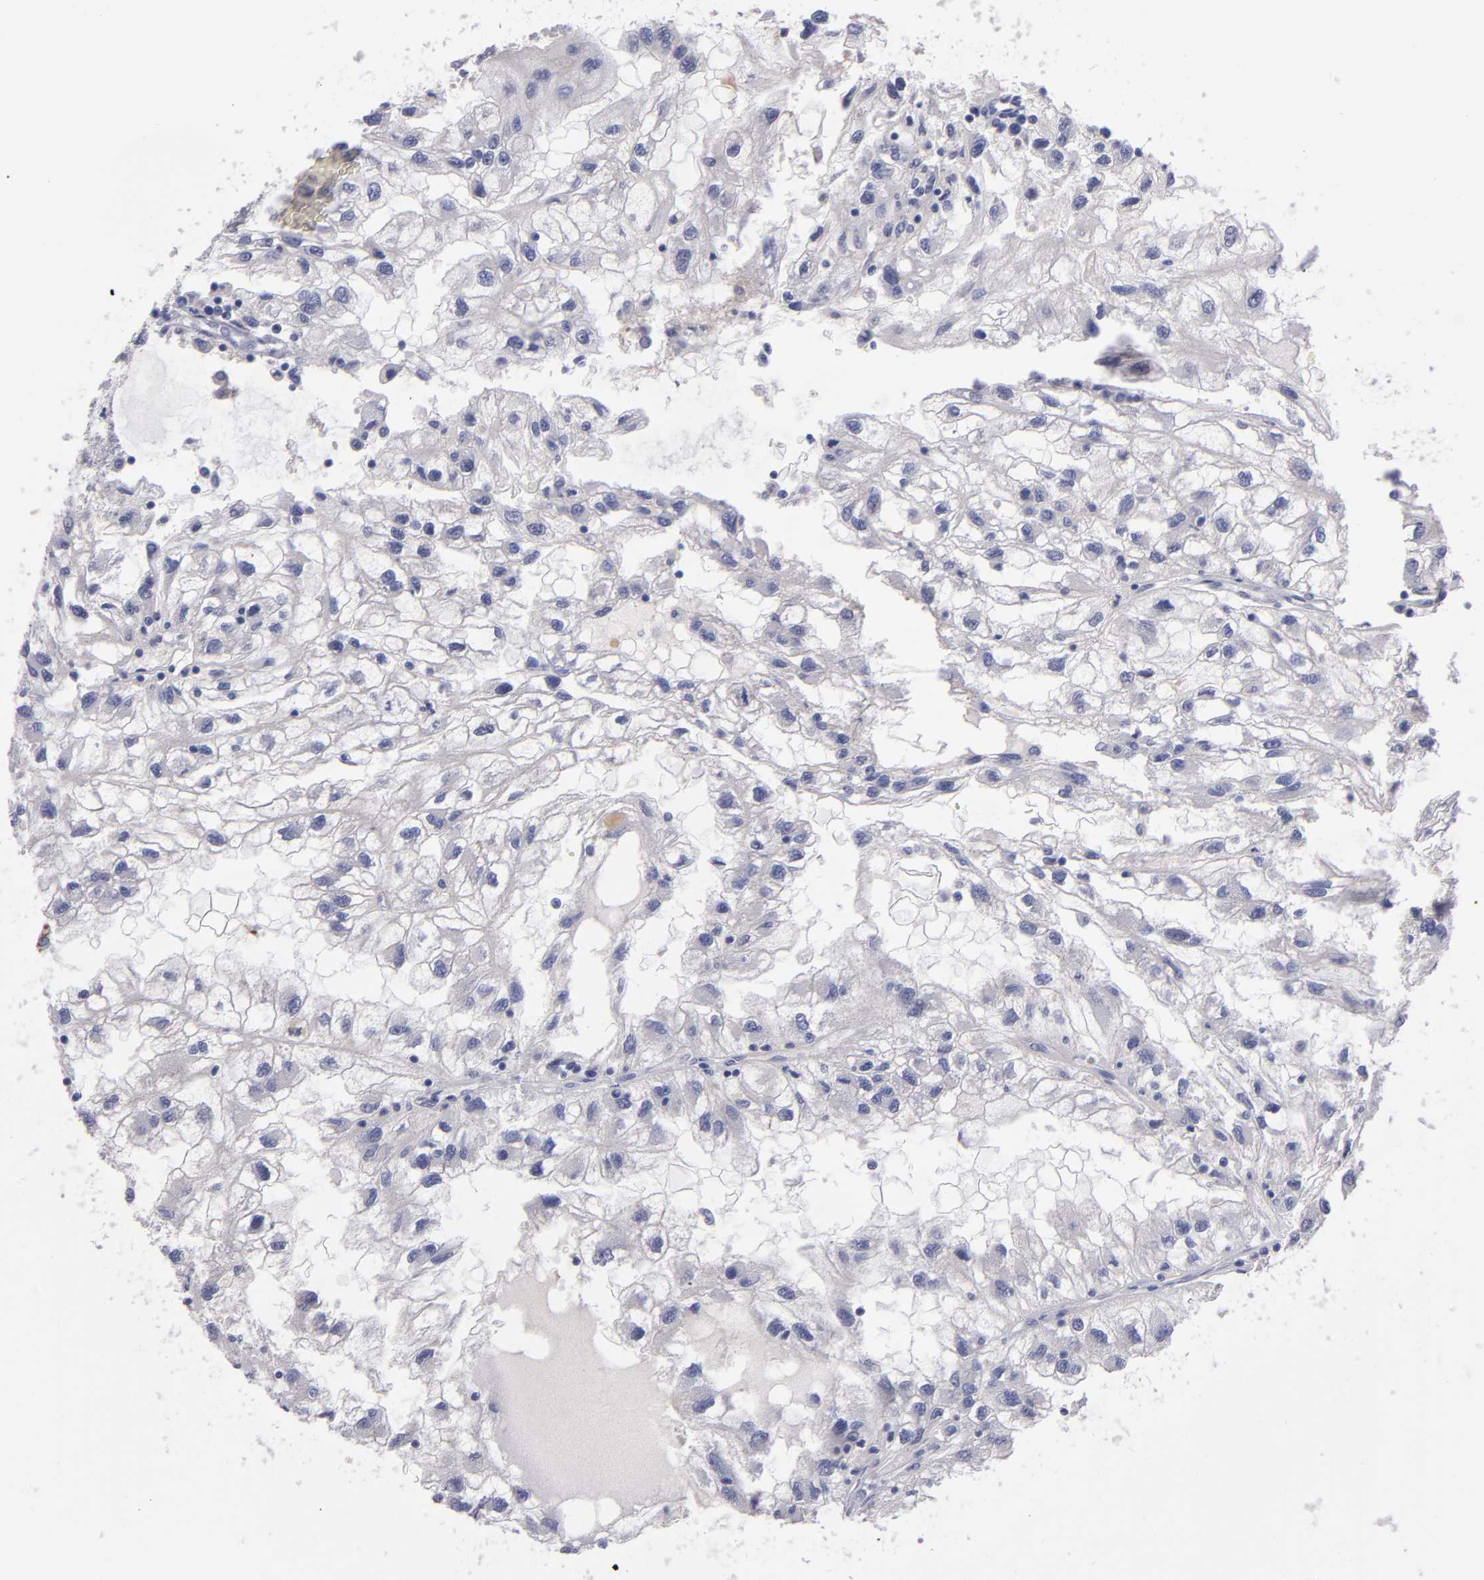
{"staining": {"intensity": "negative", "quantity": "none", "location": "none"}, "tissue": "renal cancer", "cell_type": "Tumor cells", "image_type": "cancer", "snomed": [{"axis": "morphology", "description": "Normal tissue, NOS"}, {"axis": "morphology", "description": "Adenocarcinoma, NOS"}, {"axis": "topography", "description": "Kidney"}], "caption": "Tumor cells are negative for protein expression in human renal cancer (adenocarcinoma).", "gene": "CDH3", "patient": {"sex": "male", "age": 71}}